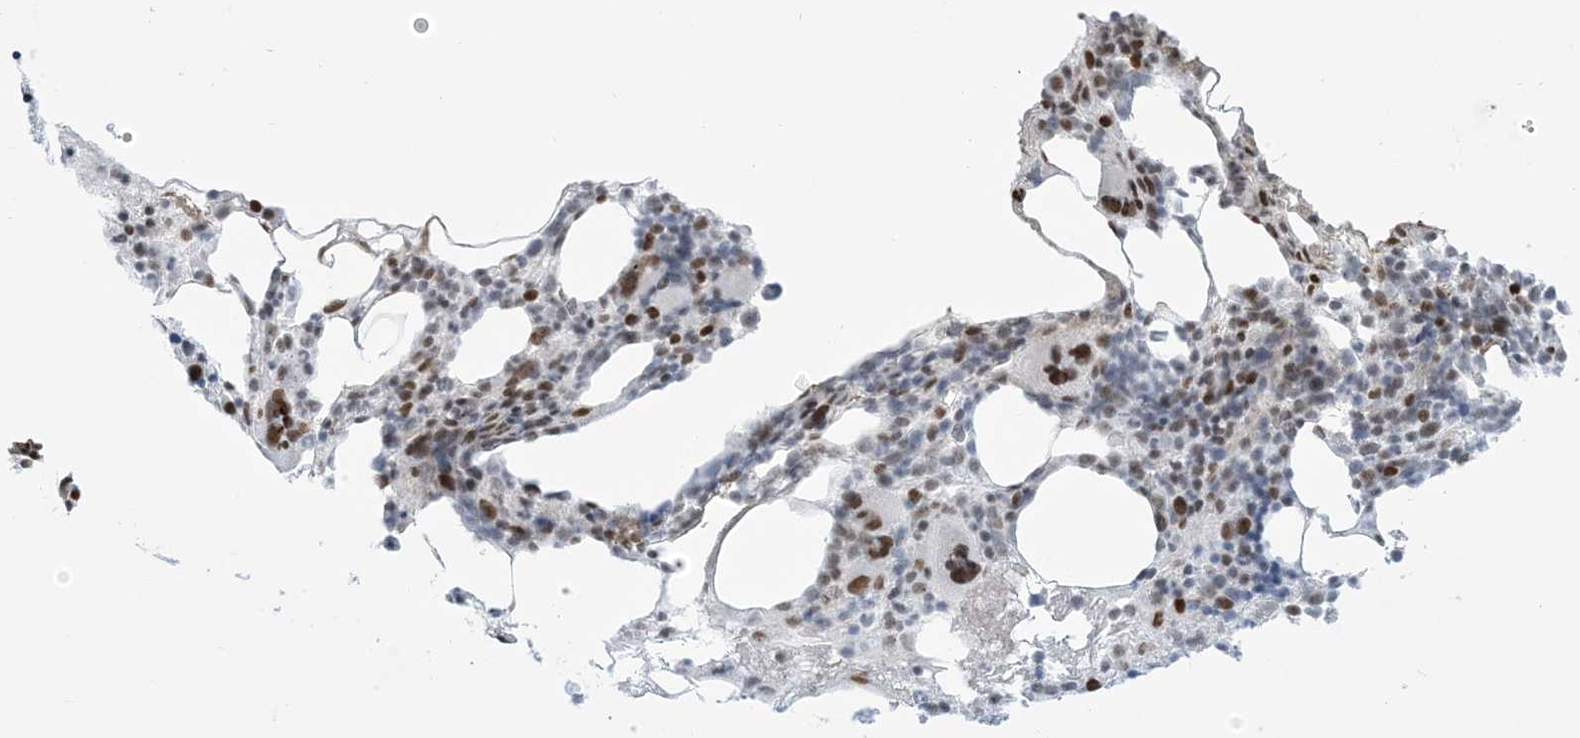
{"staining": {"intensity": "moderate", "quantity": "25%-75%", "location": "nuclear"}, "tissue": "bone marrow", "cell_type": "Hematopoietic cells", "image_type": "normal", "snomed": [{"axis": "morphology", "description": "Normal tissue, NOS"}, {"axis": "morphology", "description": "Inflammation, NOS"}, {"axis": "topography", "description": "Bone marrow"}], "caption": "Bone marrow stained for a protein reveals moderate nuclear positivity in hematopoietic cells. (DAB IHC, brown staining for protein, blue staining for nuclei).", "gene": "STAG1", "patient": {"sex": "female", "age": 77}}